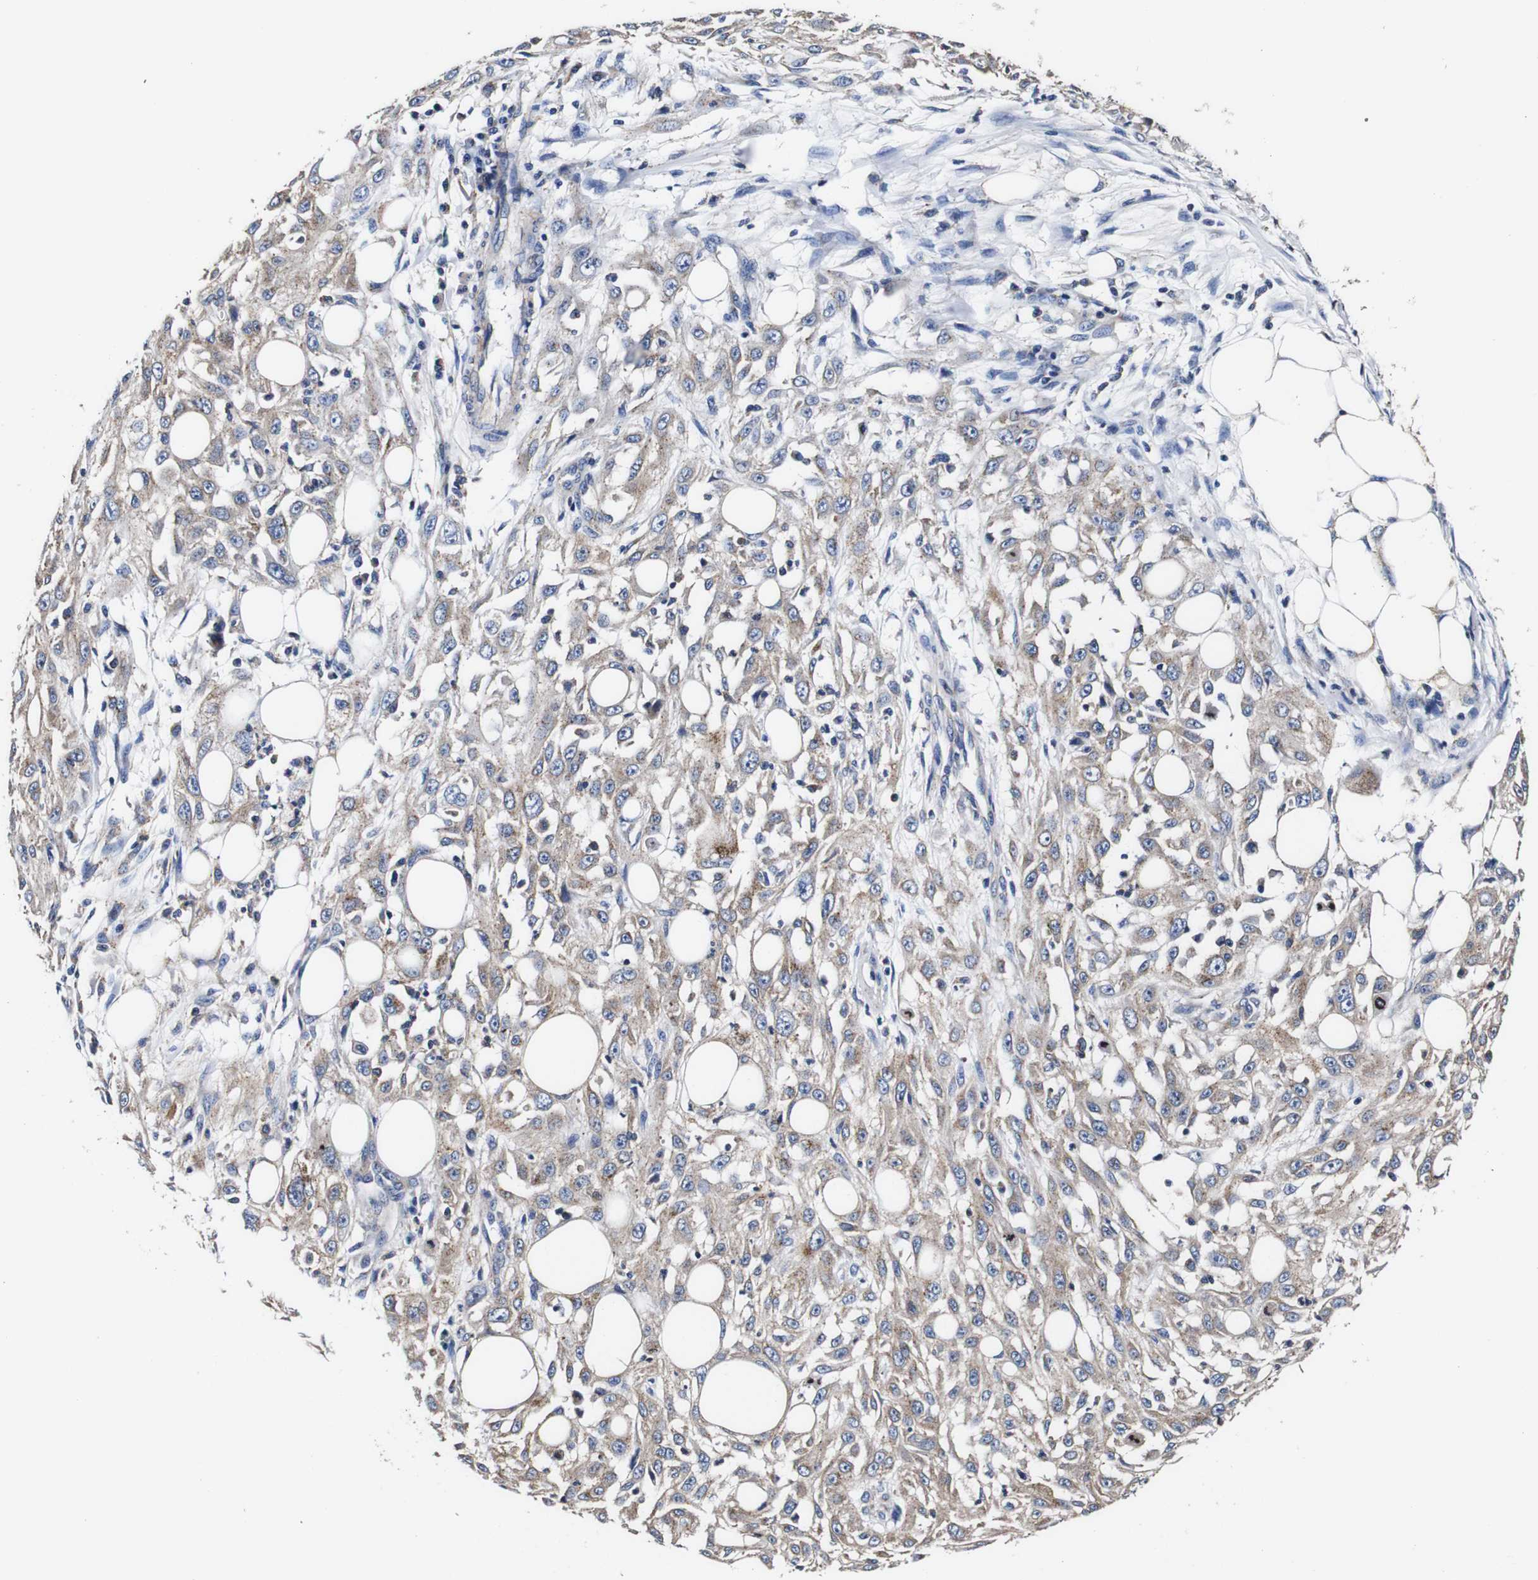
{"staining": {"intensity": "moderate", "quantity": "25%-75%", "location": "cytoplasmic/membranous"}, "tissue": "skin cancer", "cell_type": "Tumor cells", "image_type": "cancer", "snomed": [{"axis": "morphology", "description": "Squamous cell carcinoma, NOS"}, {"axis": "topography", "description": "Skin"}], "caption": "Skin cancer (squamous cell carcinoma) tissue demonstrates moderate cytoplasmic/membranous positivity in approximately 25%-75% of tumor cells, visualized by immunohistochemistry. Immunohistochemistry stains the protein of interest in brown and the nuclei are stained blue.", "gene": "PDCD6IP", "patient": {"sex": "male", "age": 75}}